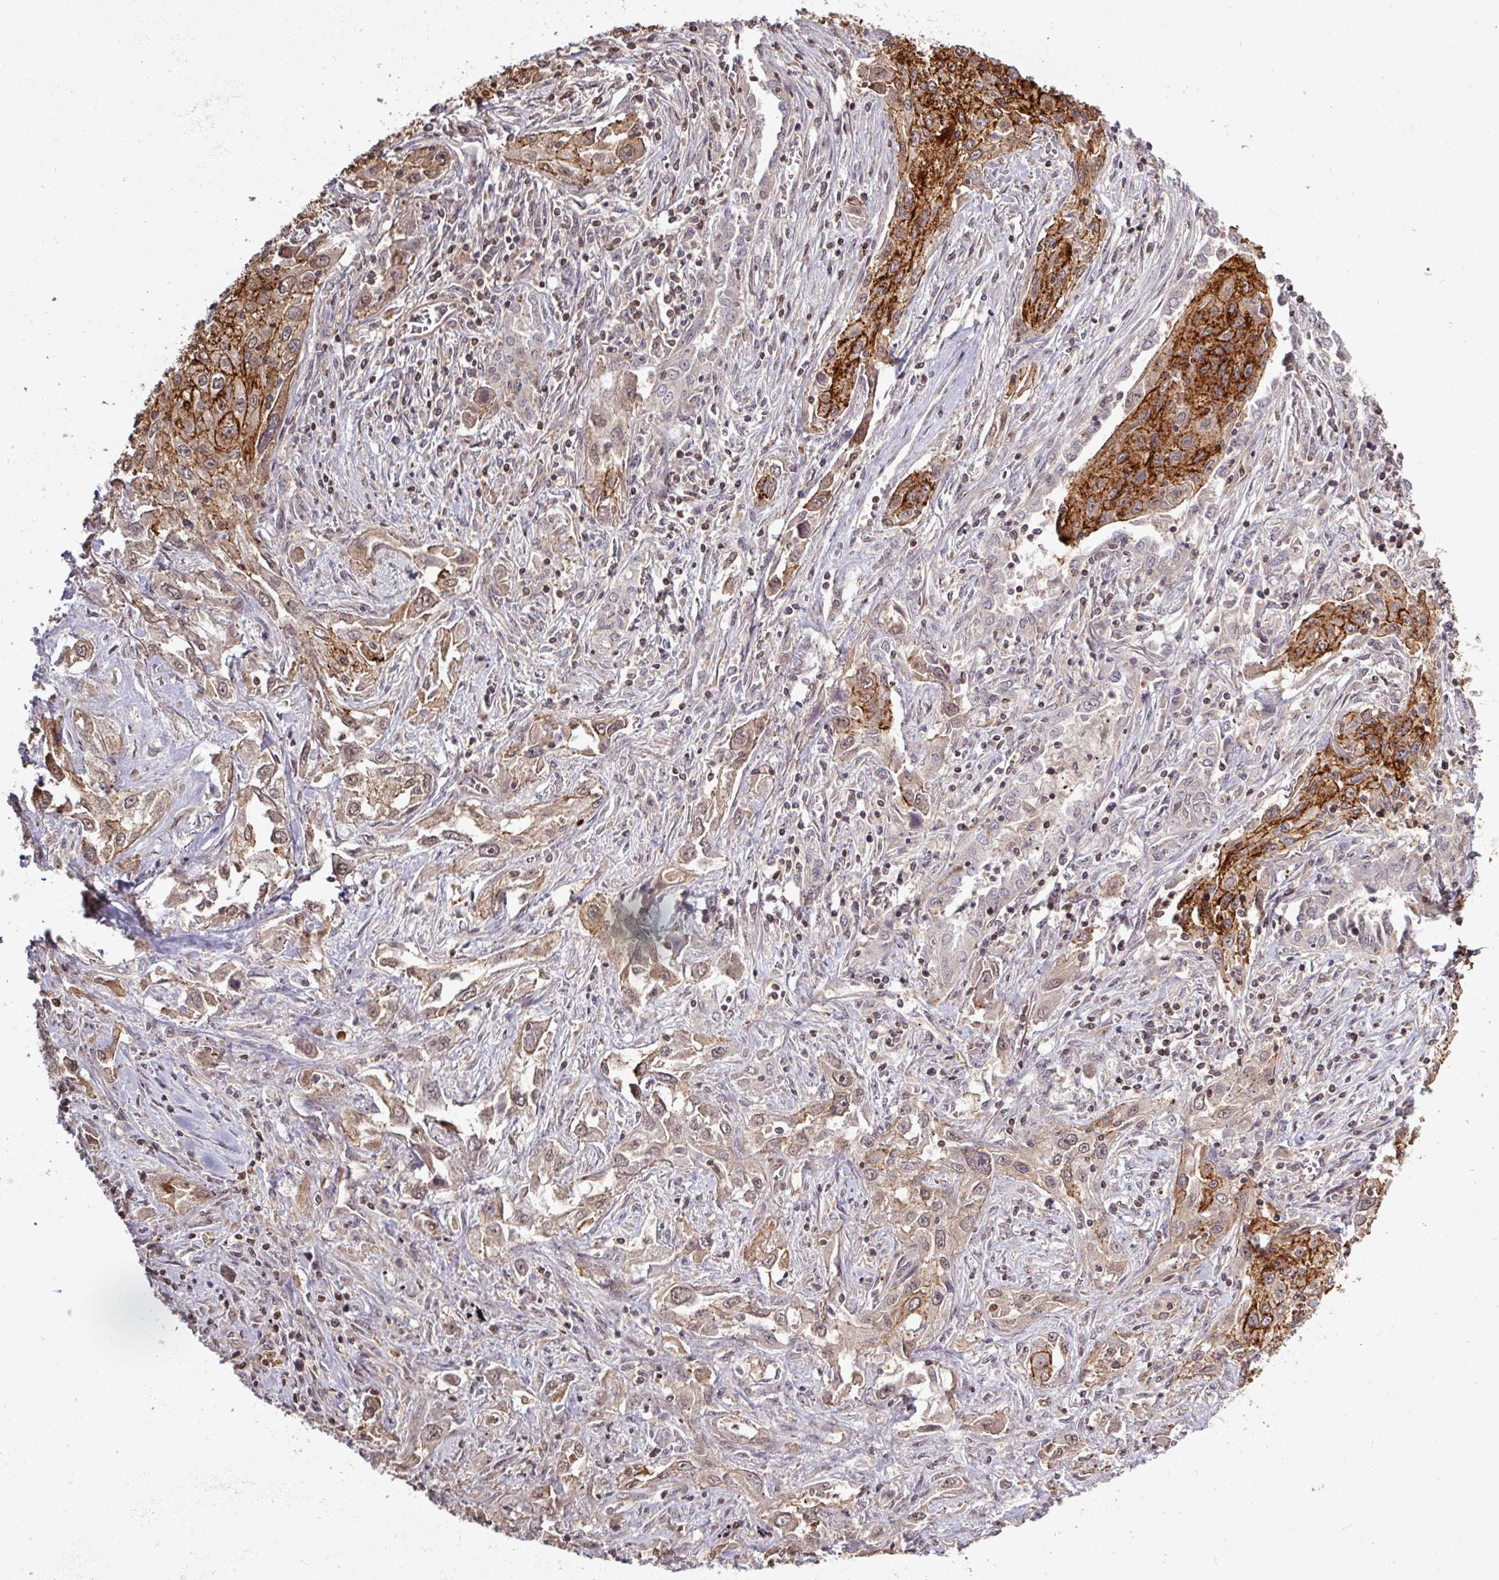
{"staining": {"intensity": "strong", "quantity": ">75%", "location": "cytoplasmic/membranous"}, "tissue": "lung cancer", "cell_type": "Tumor cells", "image_type": "cancer", "snomed": [{"axis": "morphology", "description": "Squamous cell carcinoma, NOS"}, {"axis": "topography", "description": "Lung"}], "caption": "The photomicrograph exhibits immunohistochemical staining of lung squamous cell carcinoma. There is strong cytoplasmic/membranous expression is appreciated in approximately >75% of tumor cells.", "gene": "TUSC3", "patient": {"sex": "female", "age": 69}}